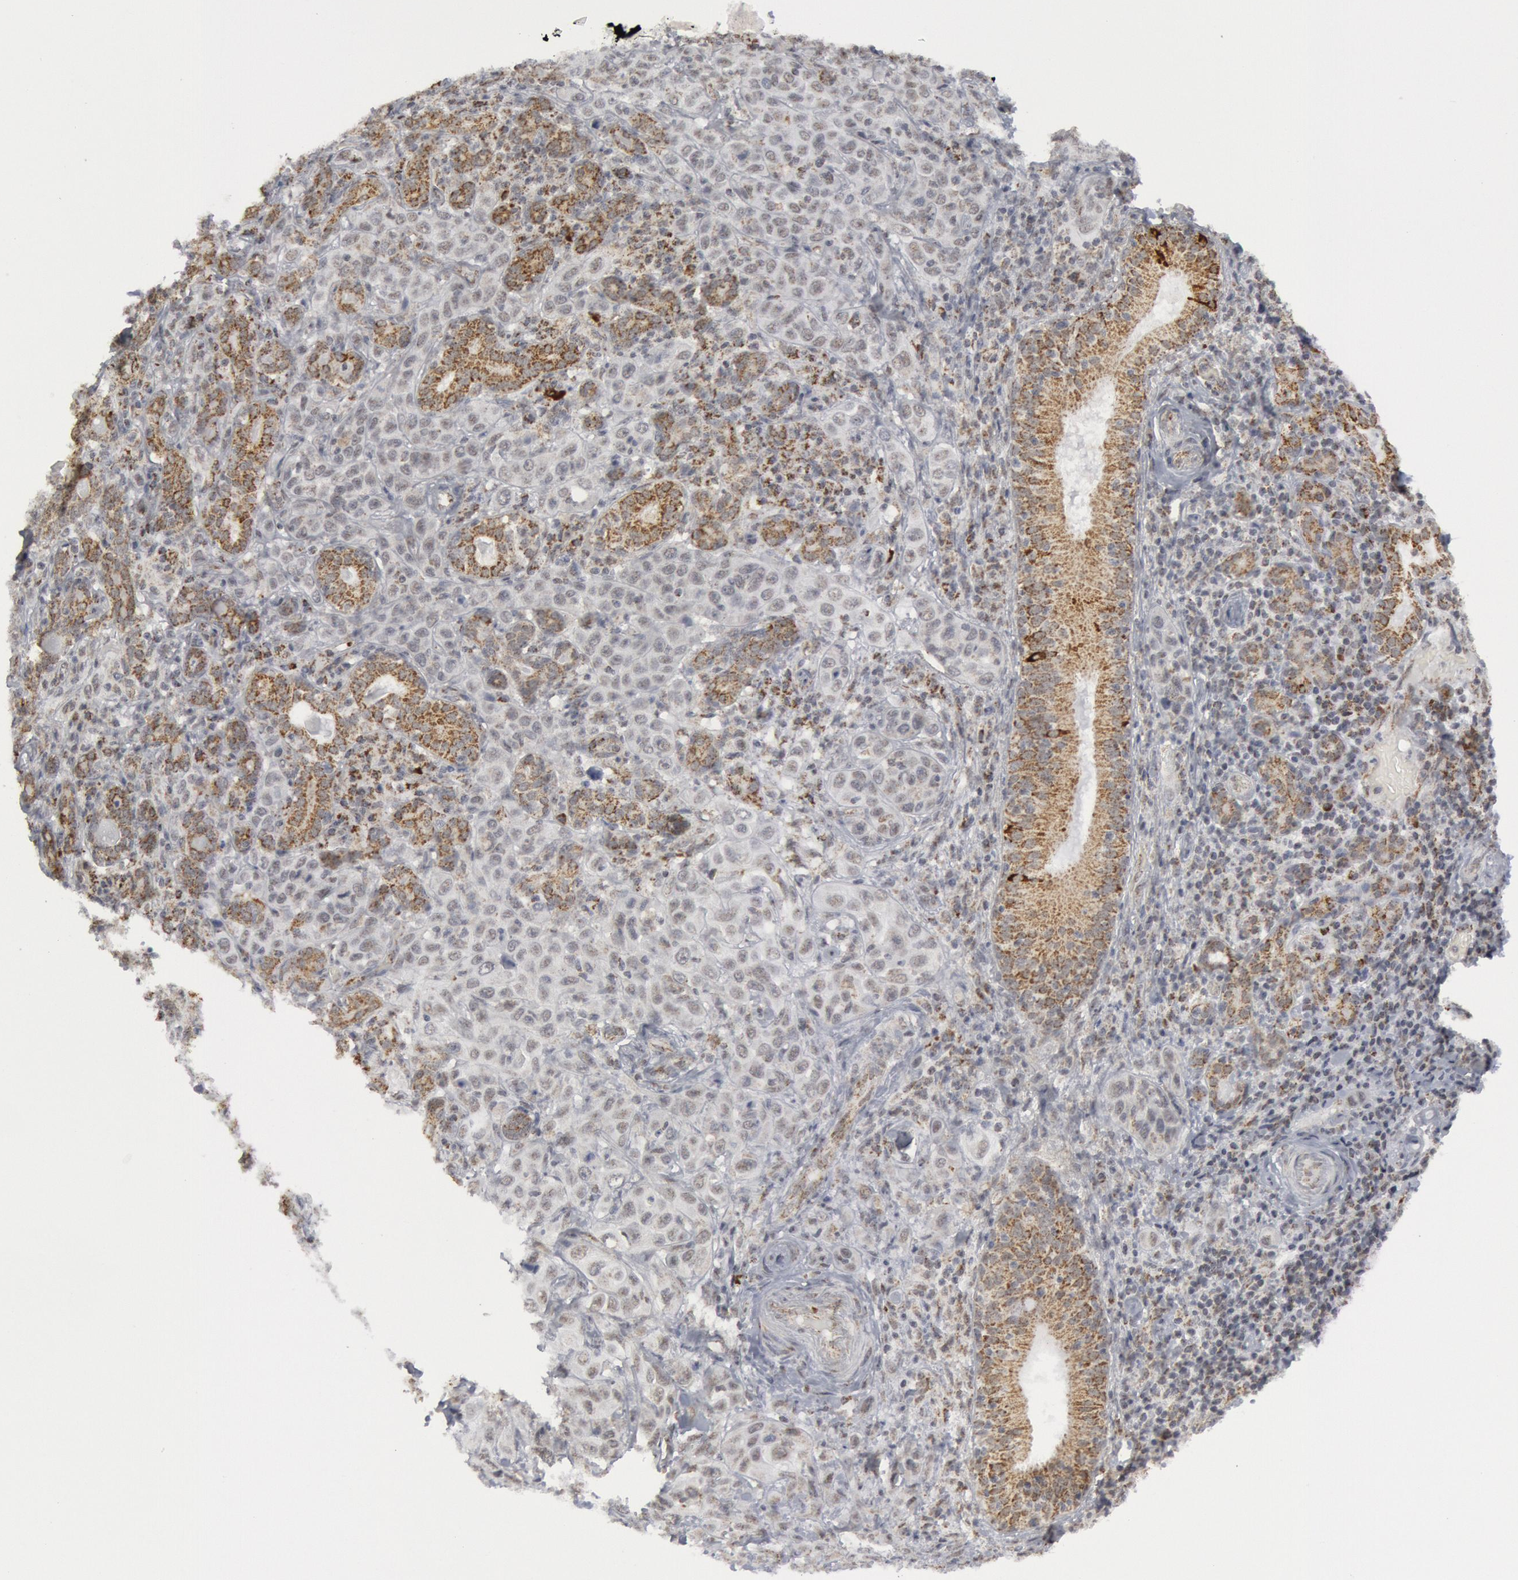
{"staining": {"intensity": "weak", "quantity": "<25%", "location": "nuclear"}, "tissue": "skin cancer", "cell_type": "Tumor cells", "image_type": "cancer", "snomed": [{"axis": "morphology", "description": "Squamous cell carcinoma, NOS"}, {"axis": "topography", "description": "Skin"}], "caption": "Tumor cells show no significant positivity in skin squamous cell carcinoma.", "gene": "CASP9", "patient": {"sex": "male", "age": 84}}